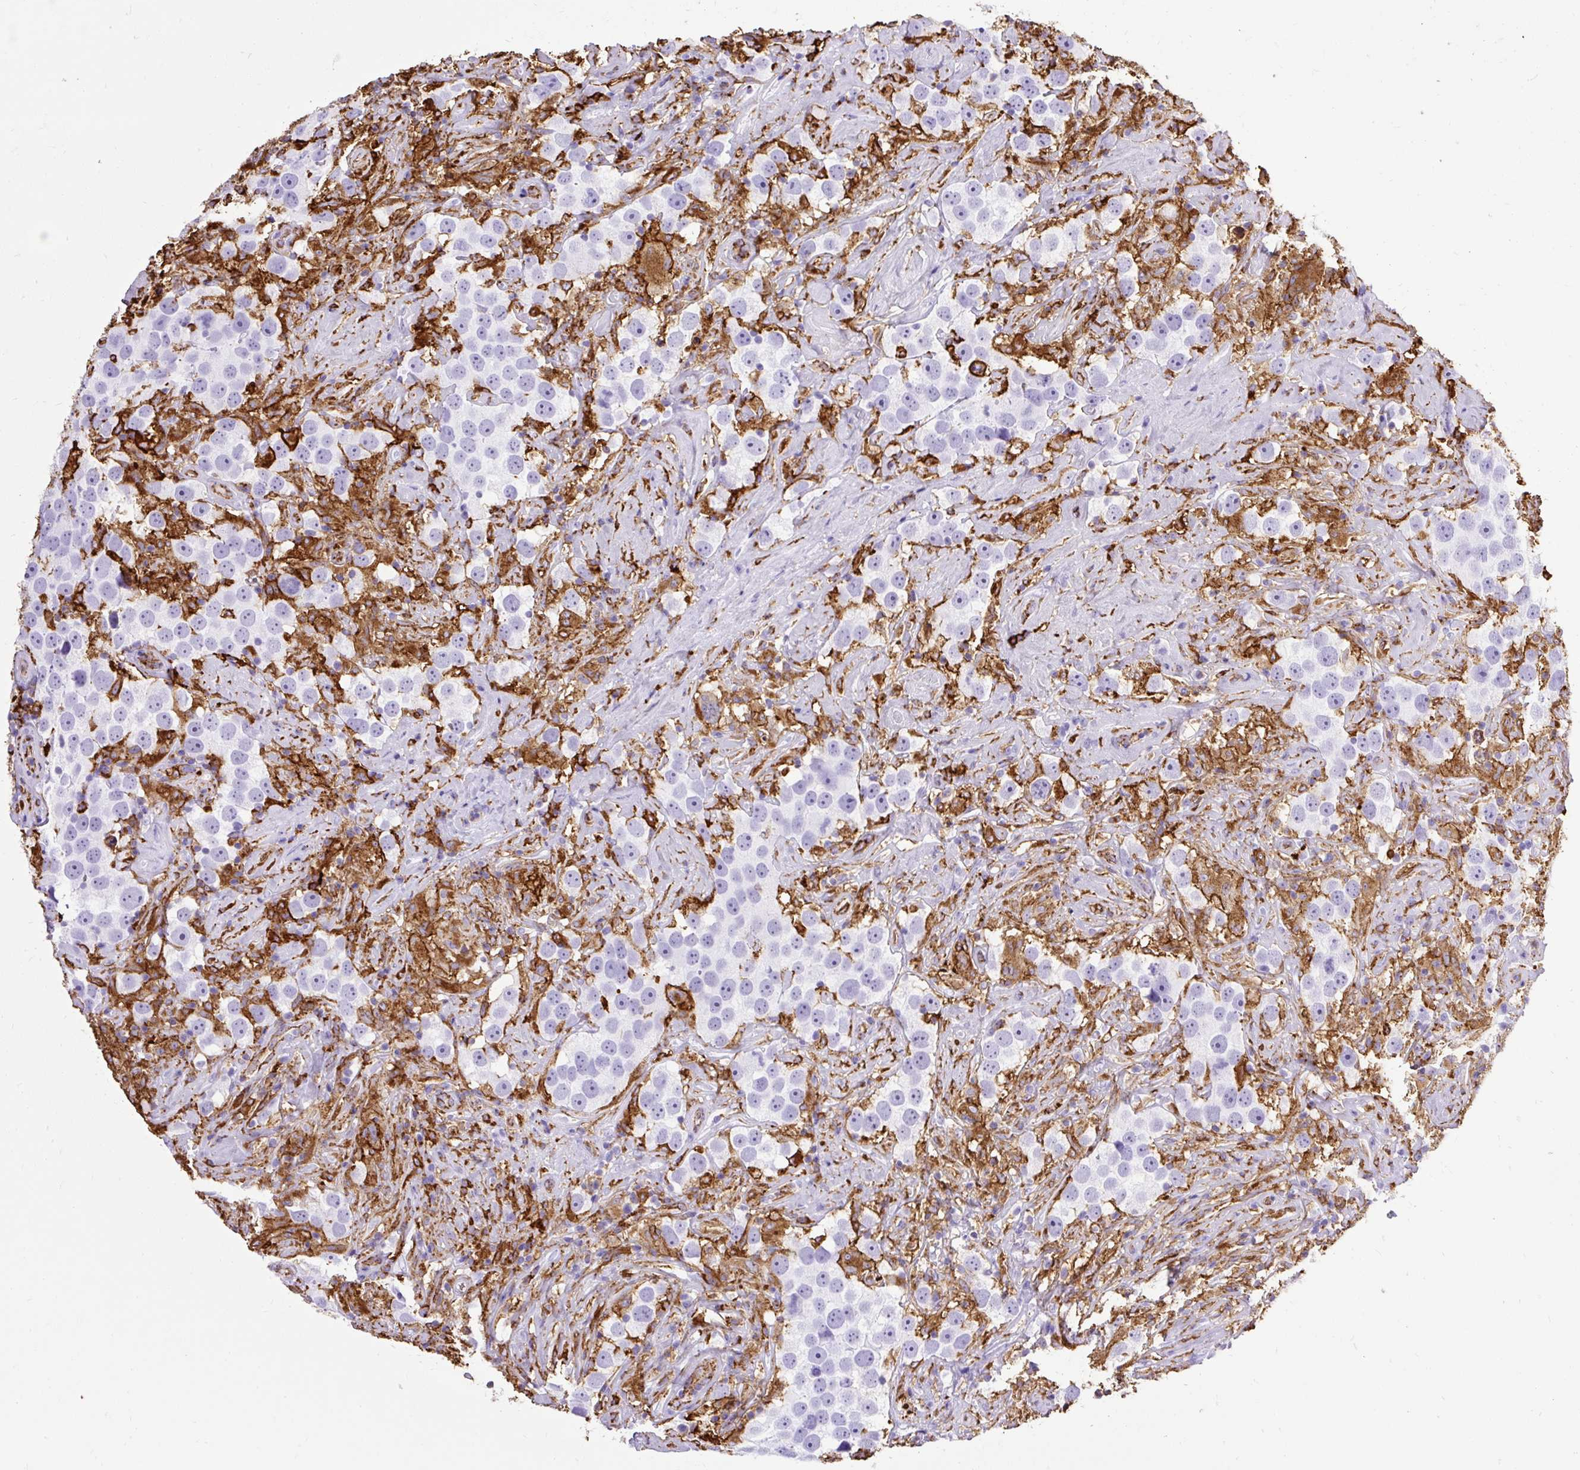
{"staining": {"intensity": "negative", "quantity": "none", "location": "none"}, "tissue": "testis cancer", "cell_type": "Tumor cells", "image_type": "cancer", "snomed": [{"axis": "morphology", "description": "Seminoma, NOS"}, {"axis": "topography", "description": "Testis"}], "caption": "Immunohistochemistry (IHC) micrograph of neoplastic tissue: human testis seminoma stained with DAB (3,3'-diaminobenzidine) displays no significant protein positivity in tumor cells.", "gene": "HLA-DRA", "patient": {"sex": "male", "age": 49}}